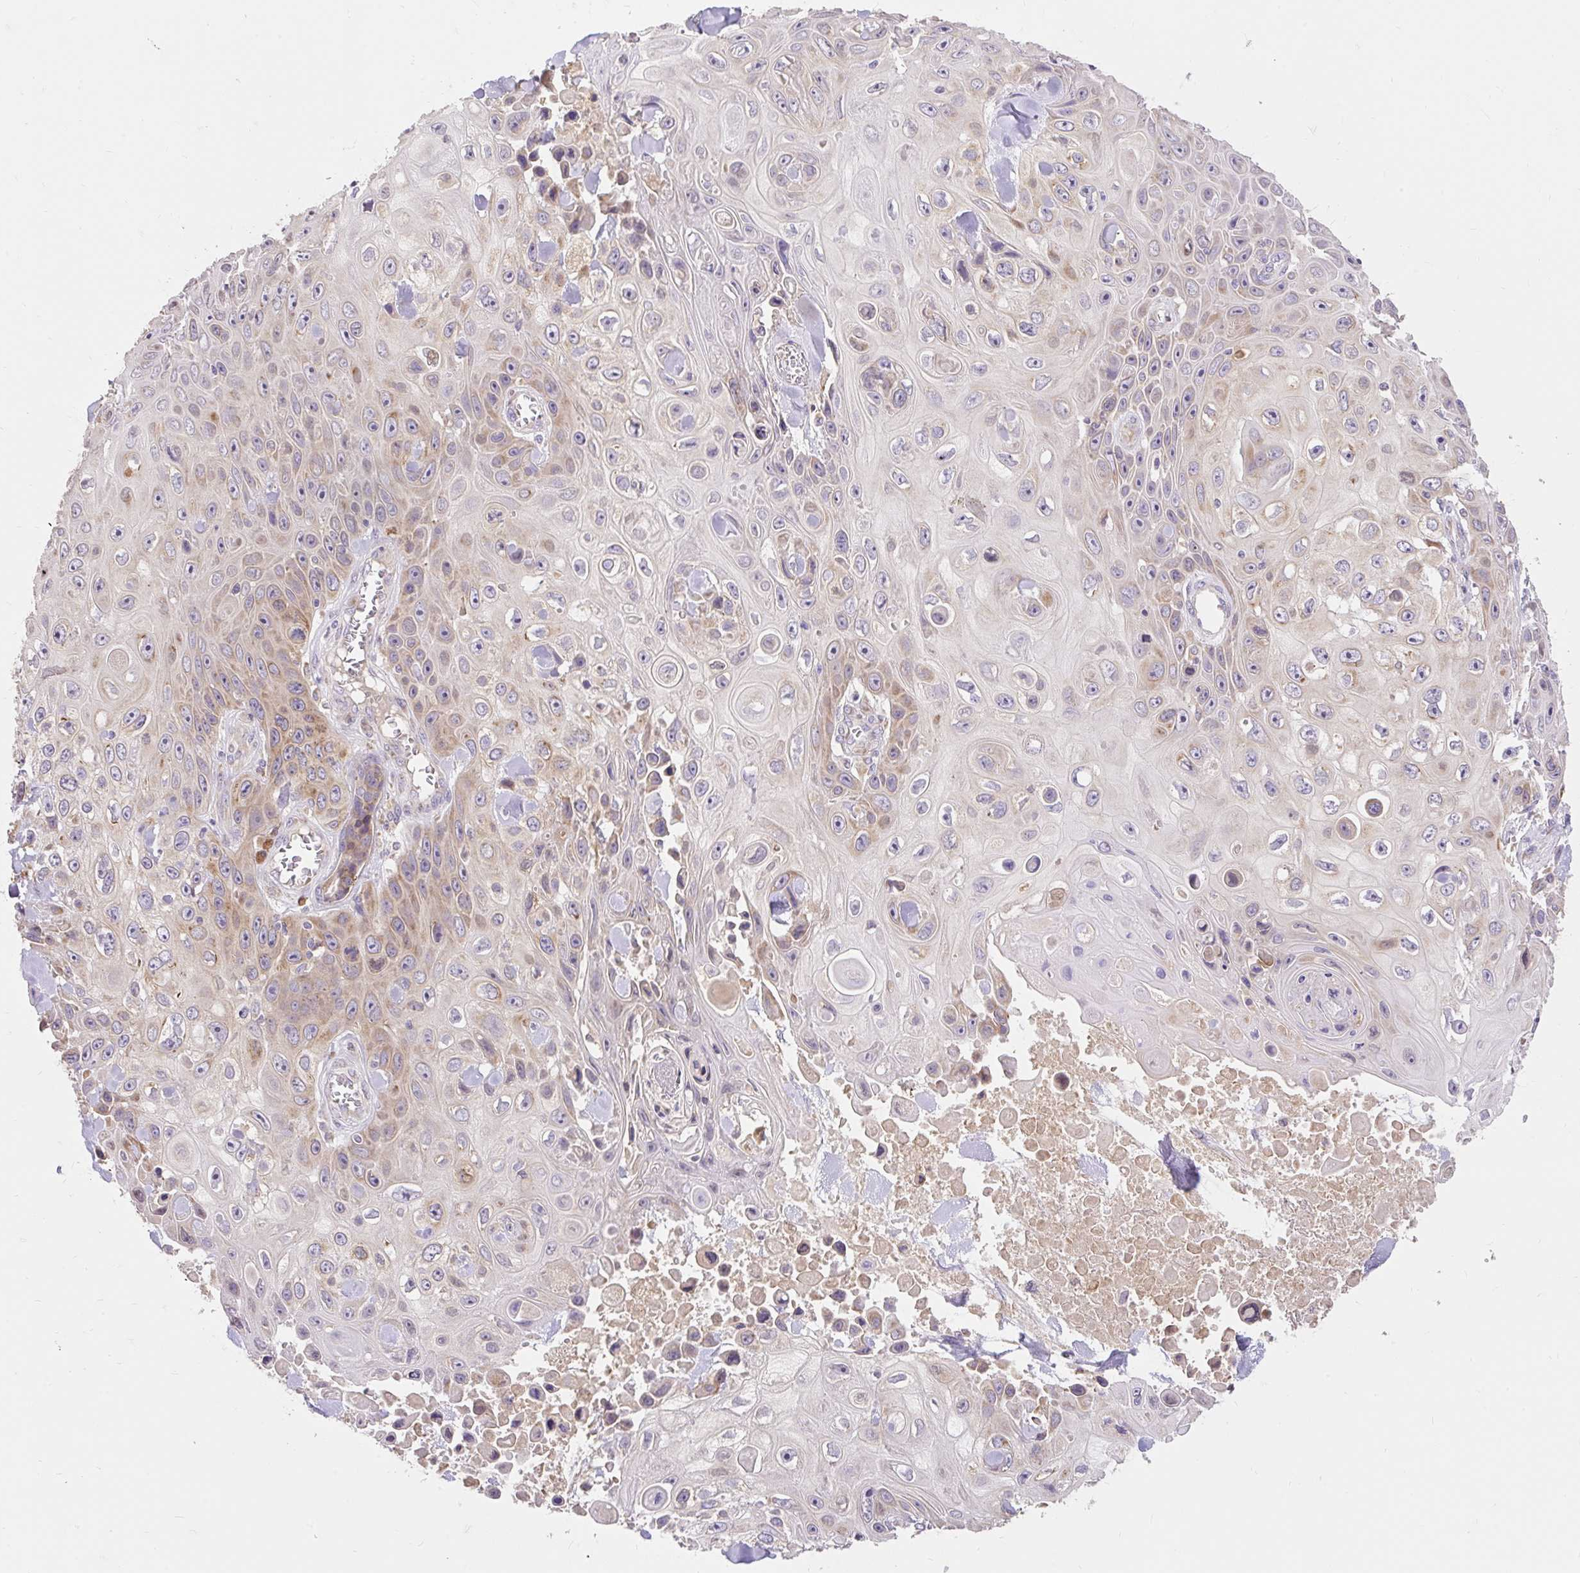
{"staining": {"intensity": "weak", "quantity": "<25%", "location": "cytoplasmic/membranous"}, "tissue": "skin cancer", "cell_type": "Tumor cells", "image_type": "cancer", "snomed": [{"axis": "morphology", "description": "Squamous cell carcinoma, NOS"}, {"axis": "topography", "description": "Skin"}], "caption": "Skin squamous cell carcinoma stained for a protein using immunohistochemistry demonstrates no positivity tumor cells.", "gene": "SEC63", "patient": {"sex": "male", "age": 82}}